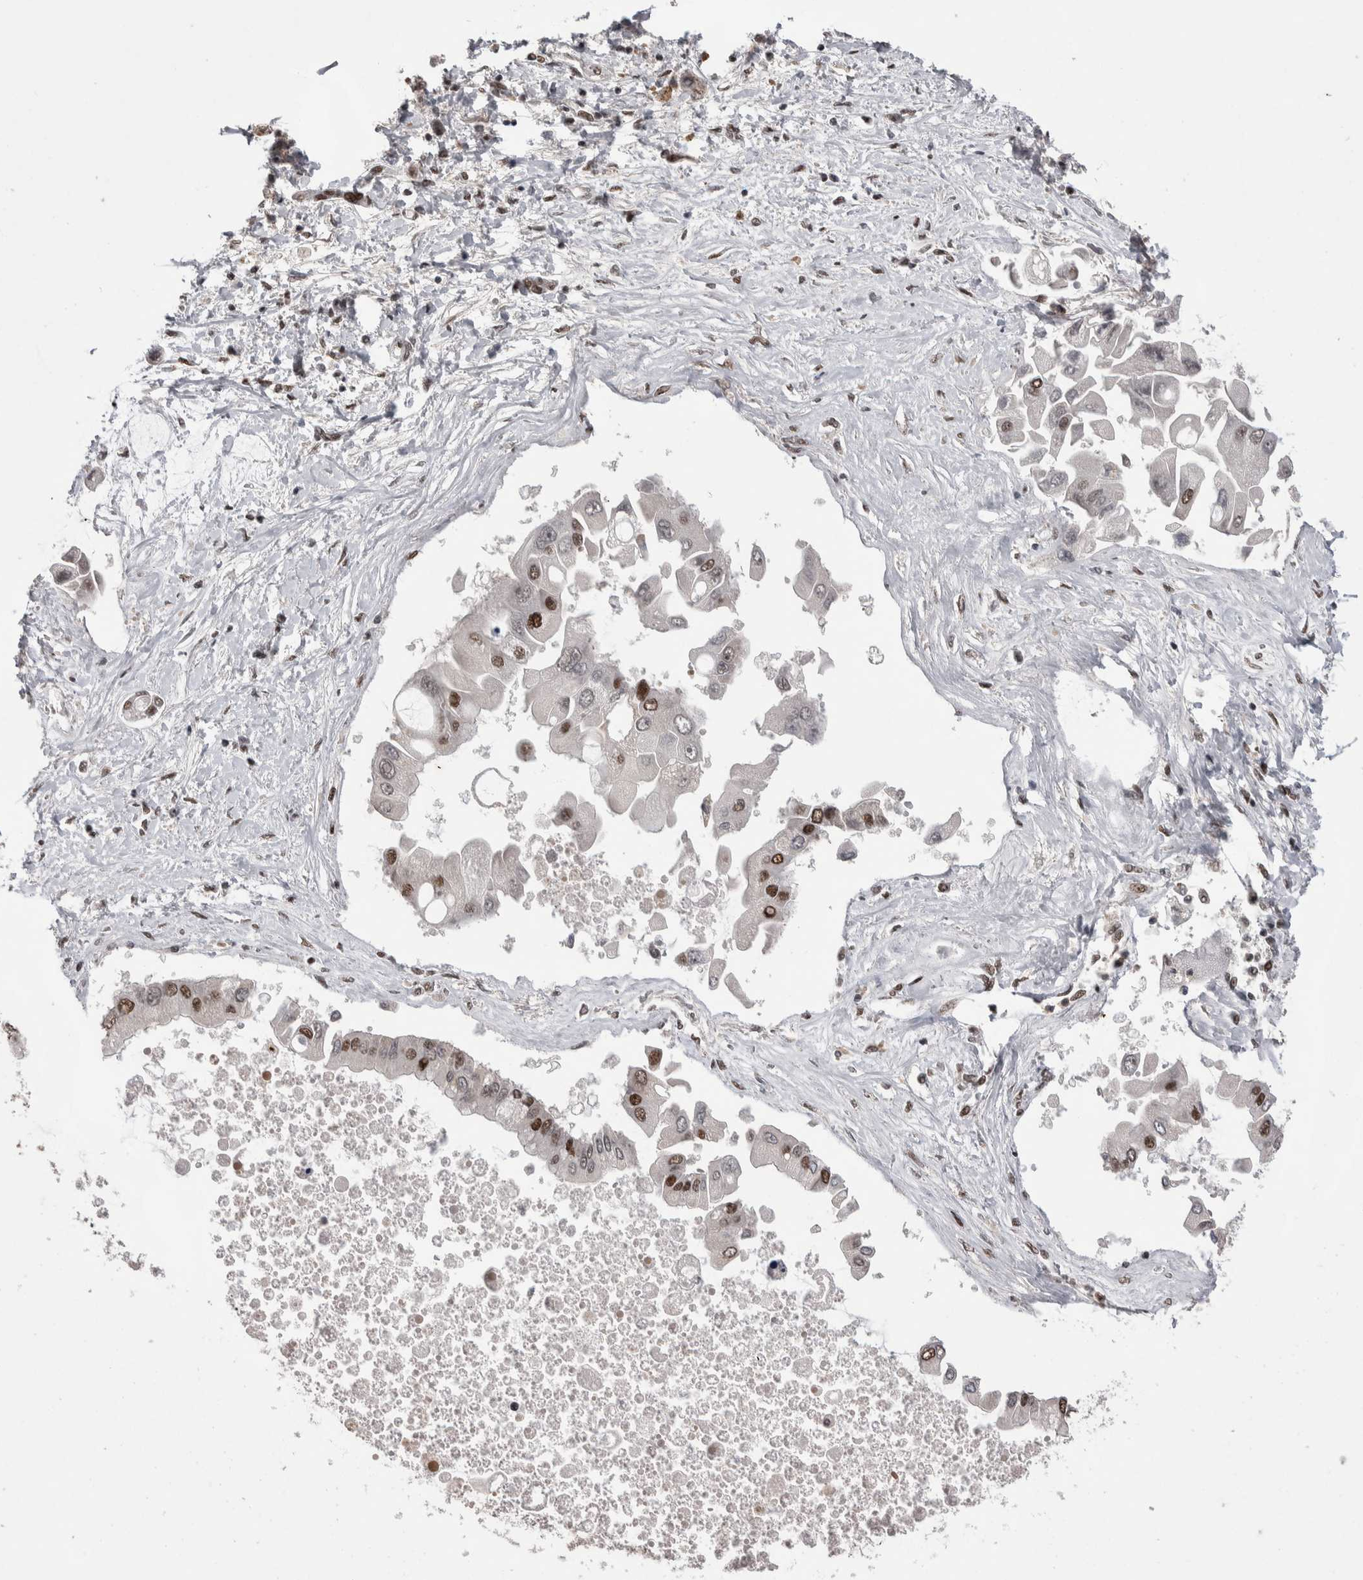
{"staining": {"intensity": "moderate", "quantity": "25%-75%", "location": "nuclear"}, "tissue": "liver cancer", "cell_type": "Tumor cells", "image_type": "cancer", "snomed": [{"axis": "morphology", "description": "Cholangiocarcinoma"}, {"axis": "topography", "description": "Liver"}], "caption": "Moderate nuclear protein positivity is identified in approximately 25%-75% of tumor cells in liver cancer.", "gene": "DMTF1", "patient": {"sex": "male", "age": 50}}